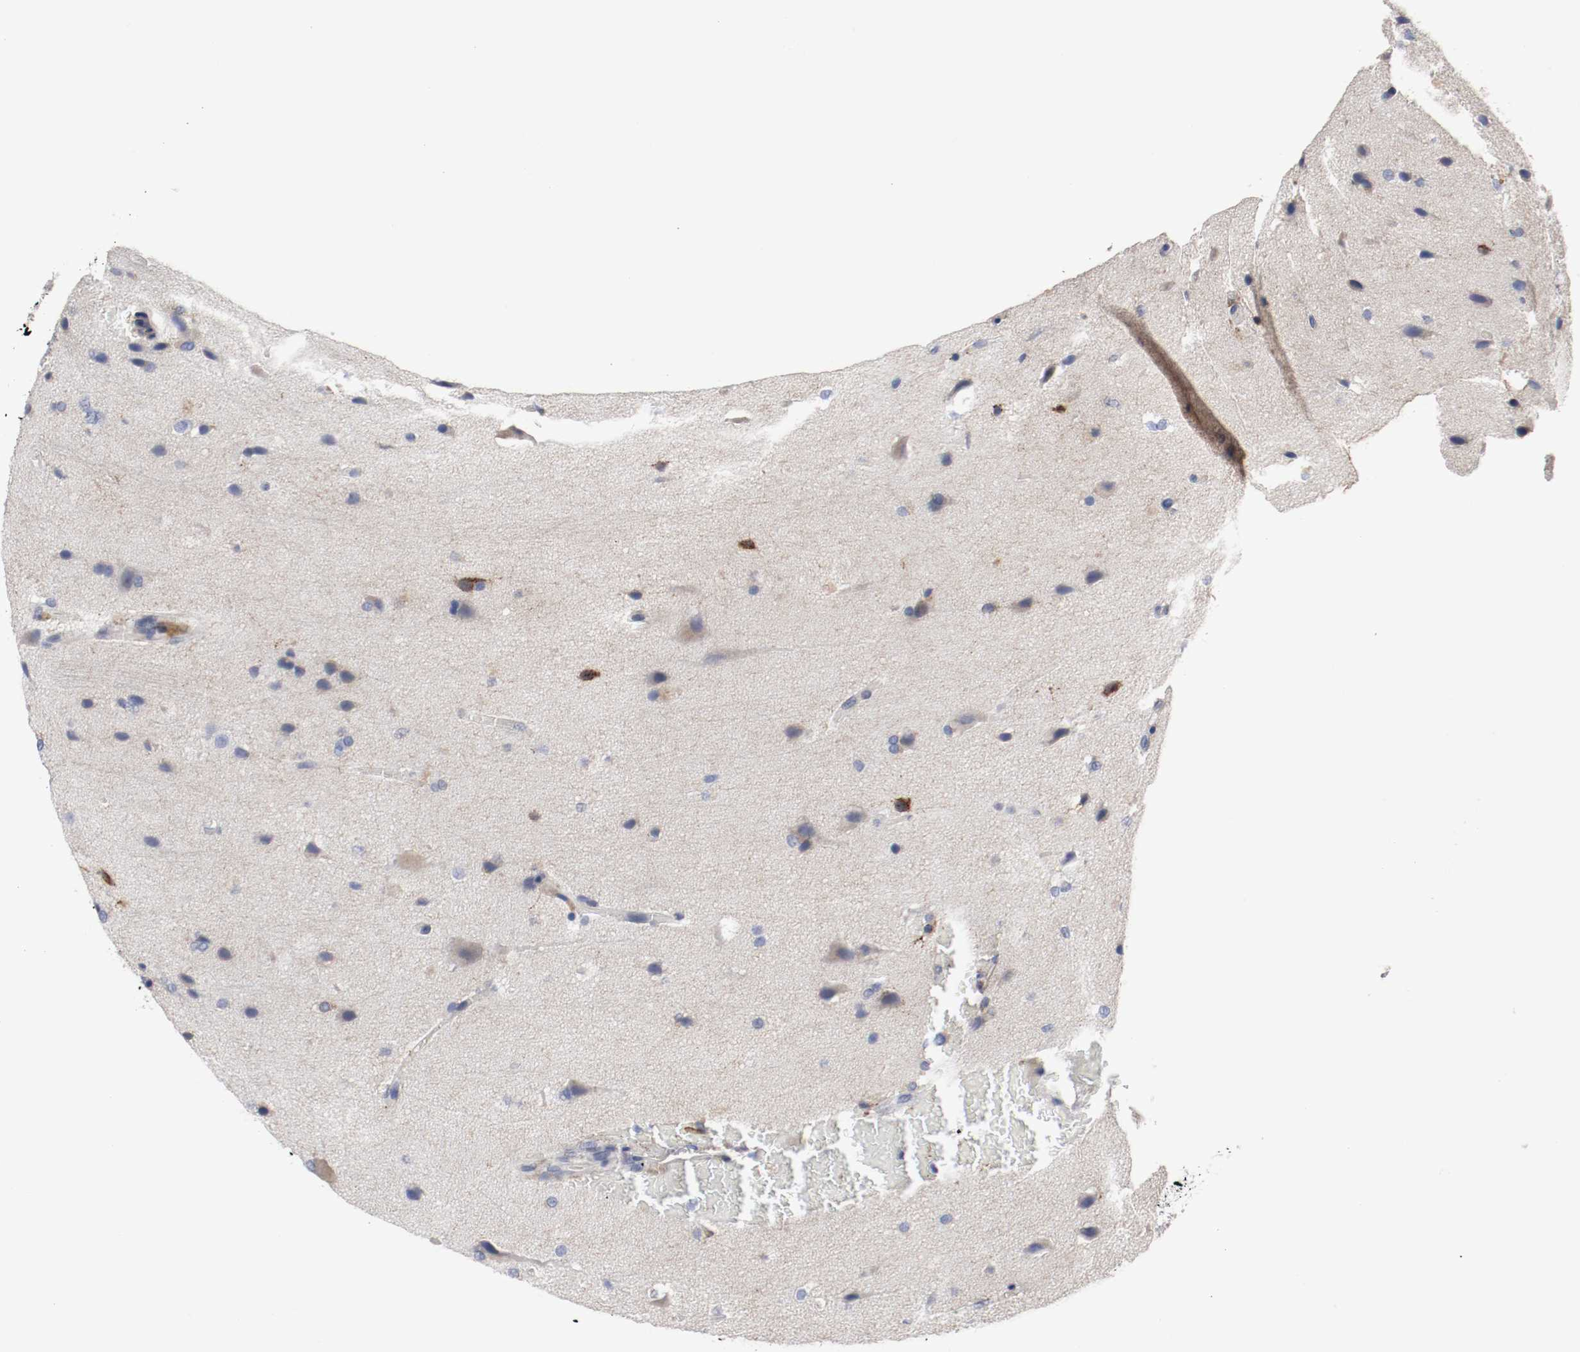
{"staining": {"intensity": "weak", "quantity": "25%-75%", "location": "cytoplasmic/membranous"}, "tissue": "glioma", "cell_type": "Tumor cells", "image_type": "cancer", "snomed": [{"axis": "morphology", "description": "Glioma, malignant, Low grade"}, {"axis": "topography", "description": "Cerebral cortex"}], "caption": "A high-resolution photomicrograph shows immunohistochemistry staining of glioma, which displays weak cytoplasmic/membranous positivity in approximately 25%-75% of tumor cells.", "gene": "KIT", "patient": {"sex": "female", "age": 47}}